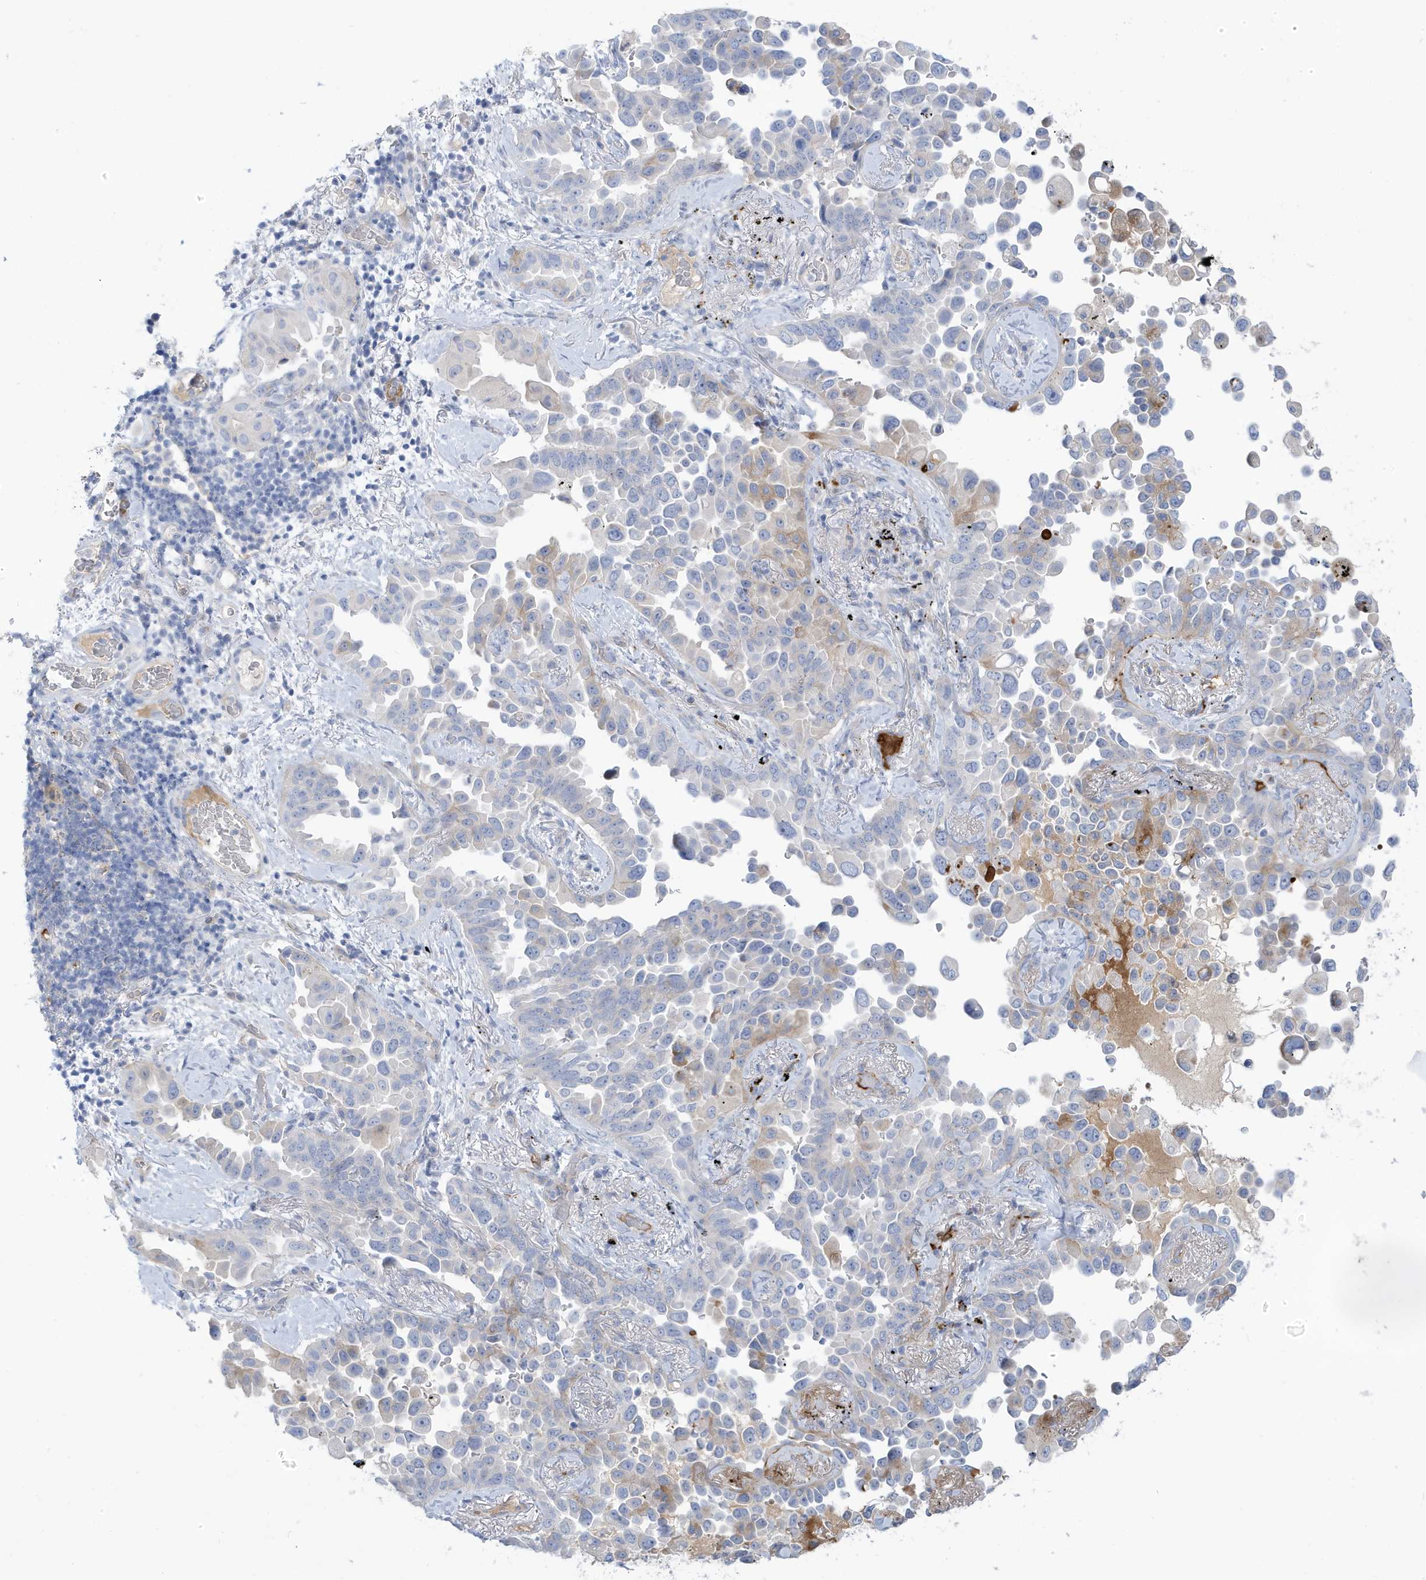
{"staining": {"intensity": "moderate", "quantity": "<25%", "location": "cytoplasmic/membranous"}, "tissue": "lung cancer", "cell_type": "Tumor cells", "image_type": "cancer", "snomed": [{"axis": "morphology", "description": "Adenocarcinoma, NOS"}, {"axis": "topography", "description": "Lung"}], "caption": "High-power microscopy captured an IHC histopathology image of lung cancer, revealing moderate cytoplasmic/membranous staining in approximately <25% of tumor cells.", "gene": "ATP13A5", "patient": {"sex": "female", "age": 67}}